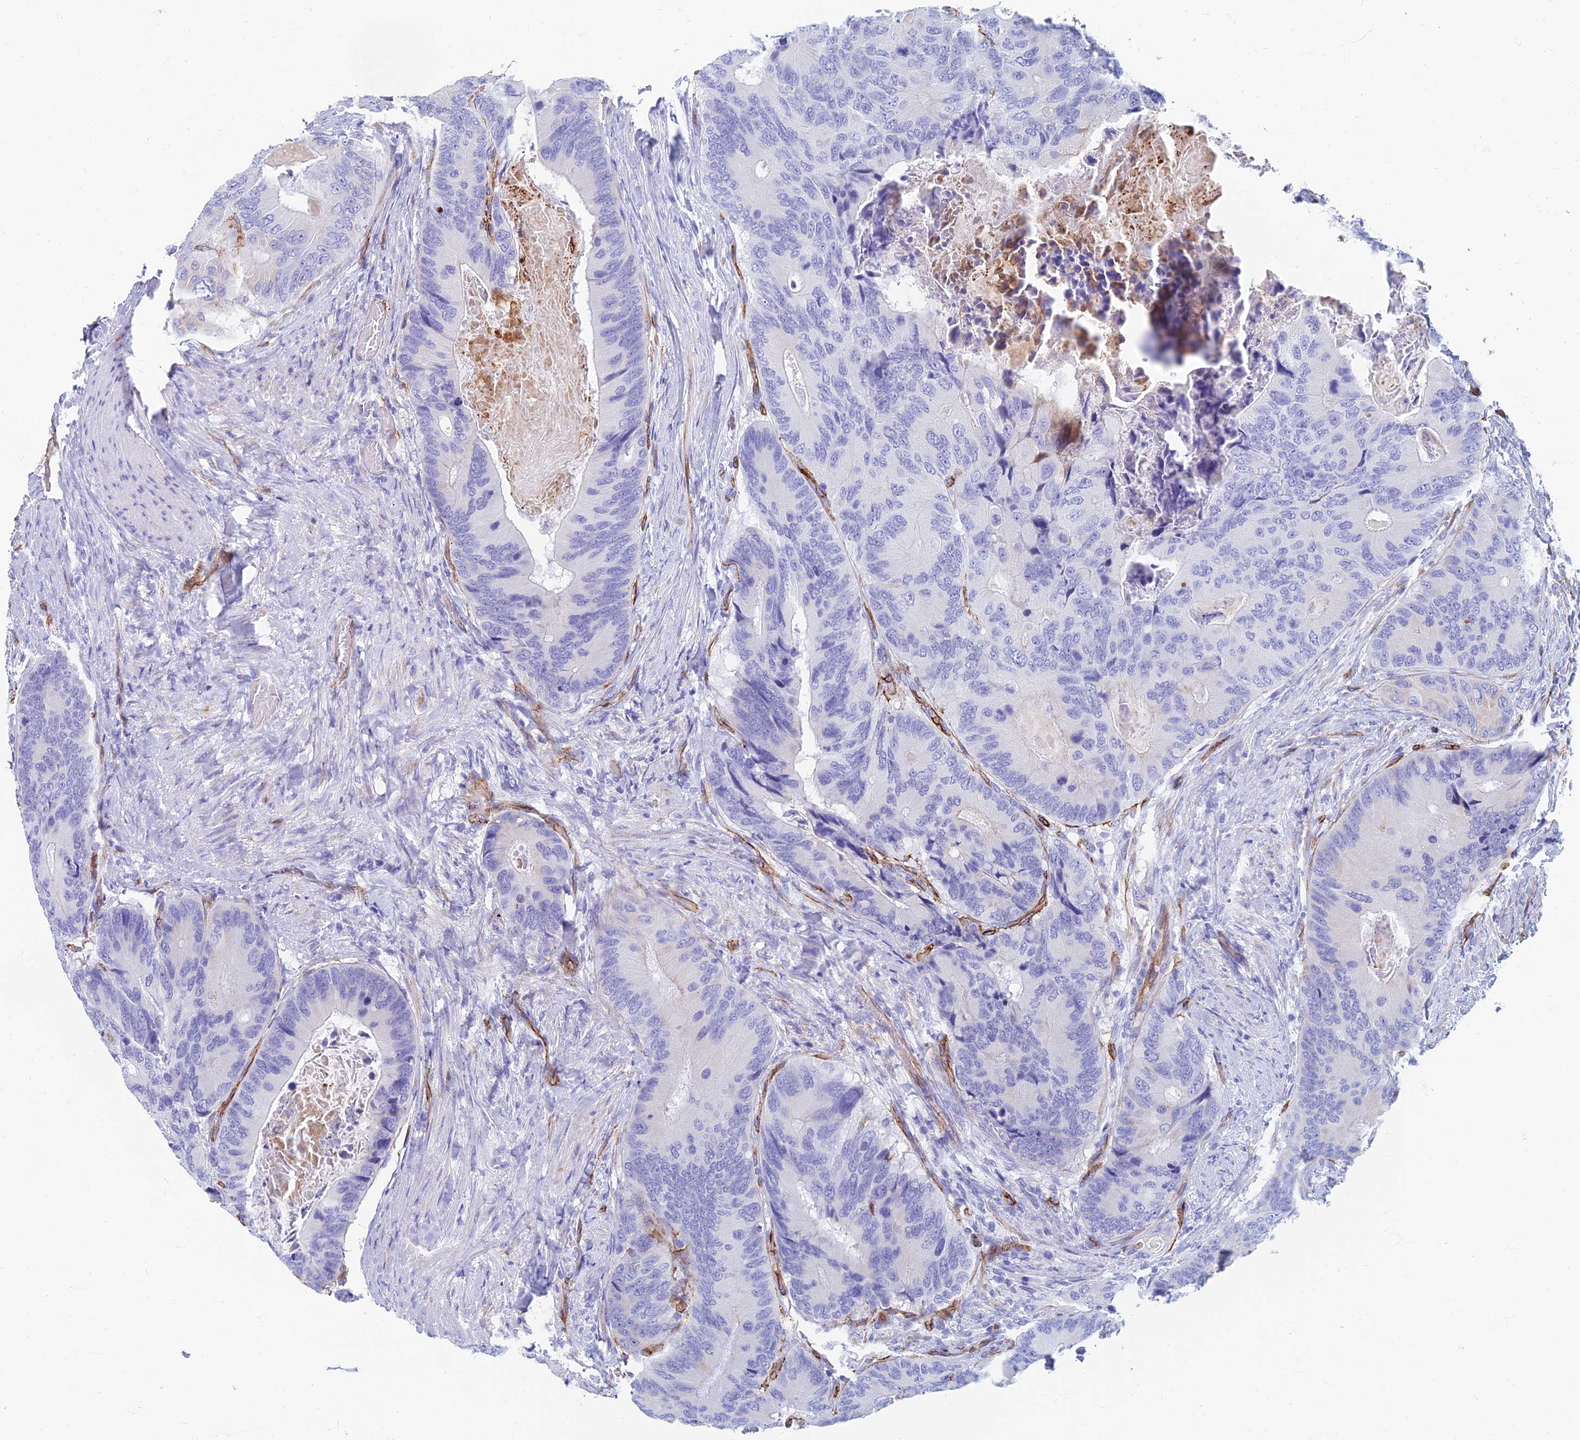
{"staining": {"intensity": "negative", "quantity": "none", "location": "none"}, "tissue": "colorectal cancer", "cell_type": "Tumor cells", "image_type": "cancer", "snomed": [{"axis": "morphology", "description": "Adenocarcinoma, NOS"}, {"axis": "topography", "description": "Colon"}], "caption": "Immunohistochemistry photomicrograph of neoplastic tissue: adenocarcinoma (colorectal) stained with DAB (3,3'-diaminobenzidine) exhibits no significant protein positivity in tumor cells.", "gene": "ETFRF1", "patient": {"sex": "male", "age": 84}}